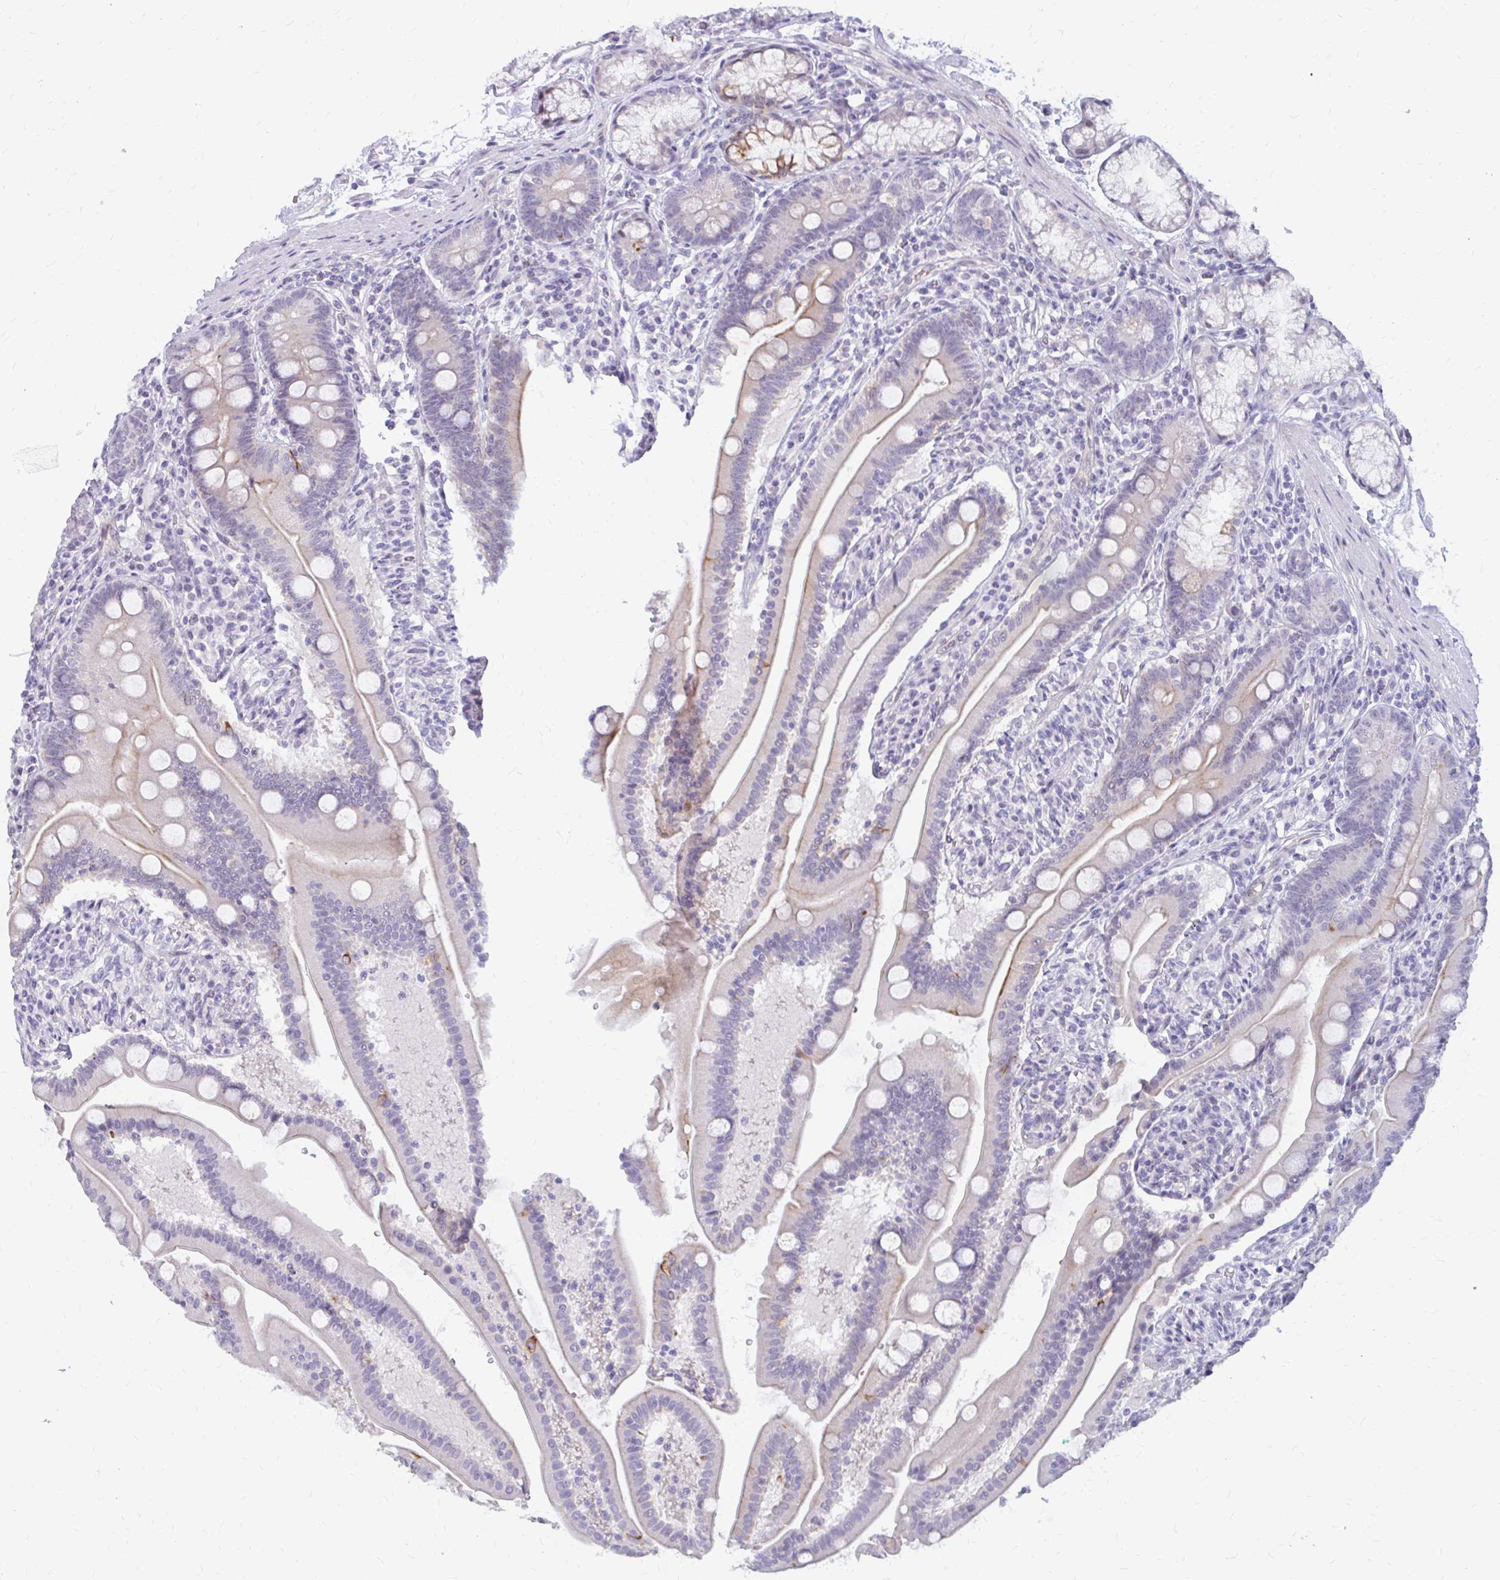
{"staining": {"intensity": "moderate", "quantity": "<25%", "location": "cytoplasmic/membranous"}, "tissue": "duodenum", "cell_type": "Glandular cells", "image_type": "normal", "snomed": [{"axis": "morphology", "description": "Normal tissue, NOS"}, {"axis": "topography", "description": "Duodenum"}], "caption": "Benign duodenum displays moderate cytoplasmic/membranous positivity in approximately <25% of glandular cells, visualized by immunohistochemistry. The staining is performed using DAB brown chromogen to label protein expression. The nuclei are counter-stained blue using hematoxylin.", "gene": "RGS16", "patient": {"sex": "female", "age": 67}}